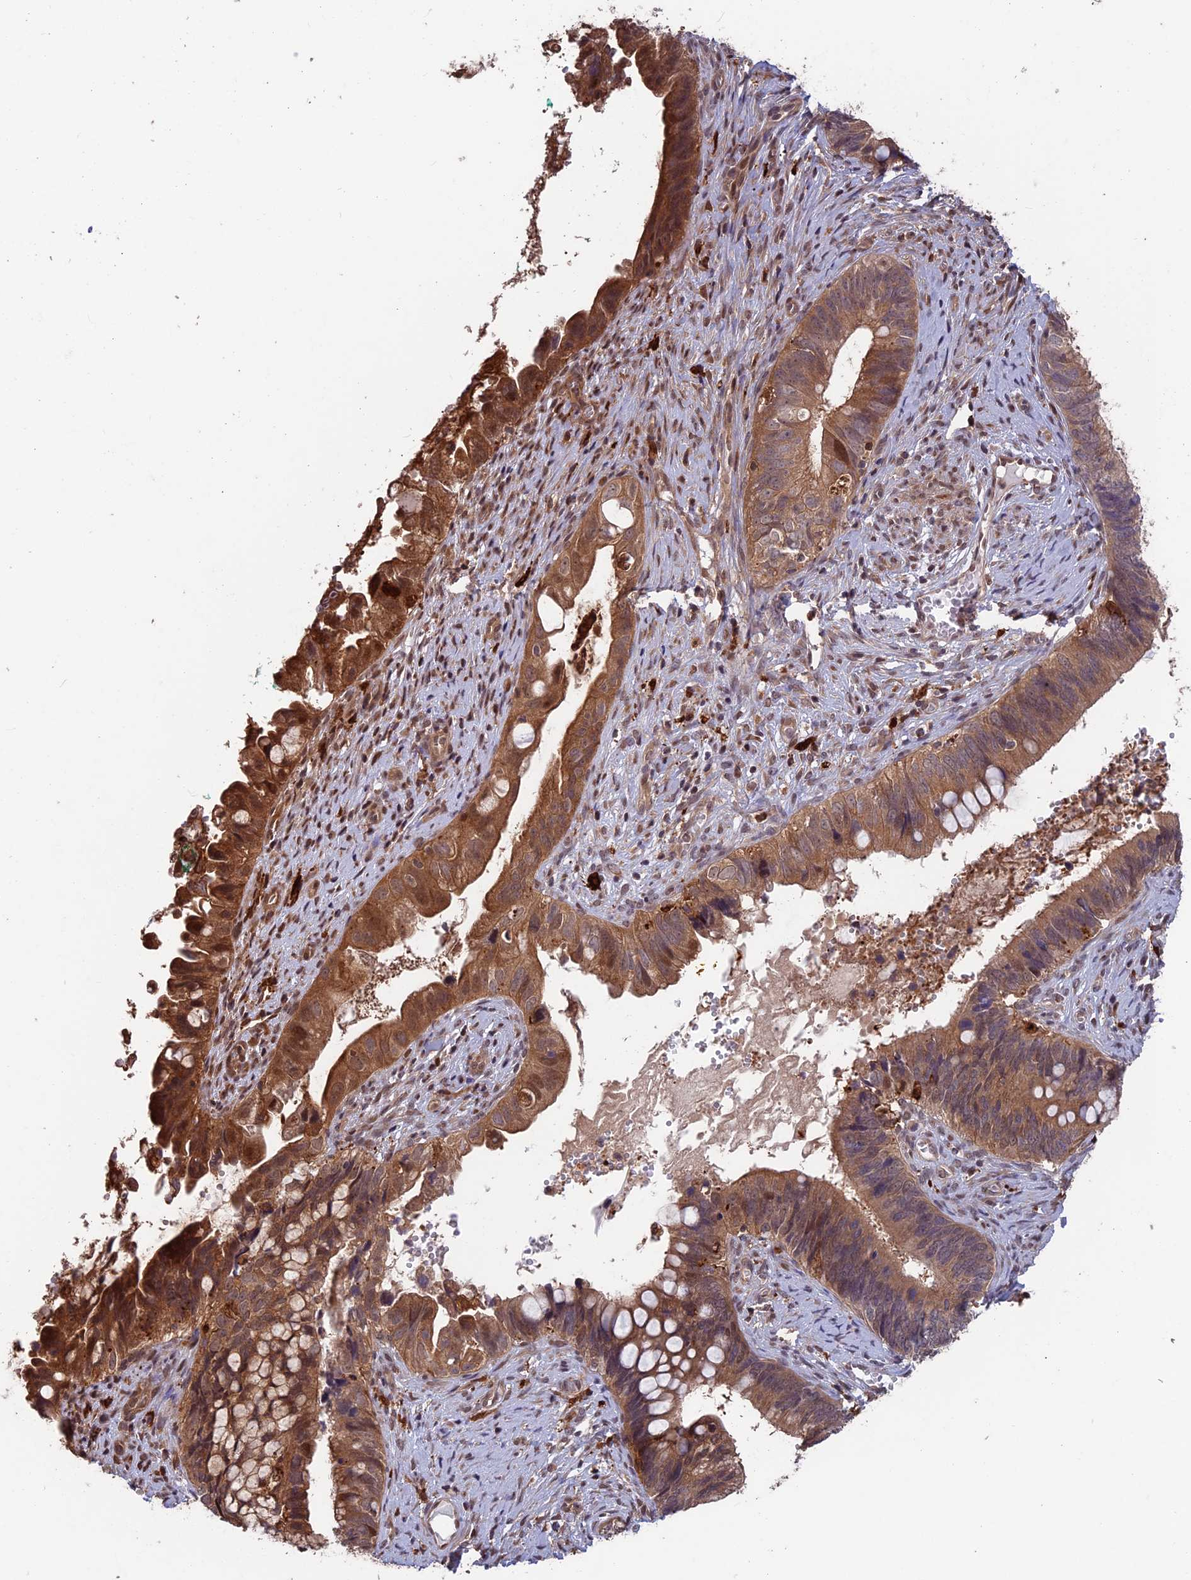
{"staining": {"intensity": "moderate", "quantity": ">75%", "location": "cytoplasmic/membranous,nuclear"}, "tissue": "cervical cancer", "cell_type": "Tumor cells", "image_type": "cancer", "snomed": [{"axis": "morphology", "description": "Adenocarcinoma, NOS"}, {"axis": "topography", "description": "Cervix"}], "caption": "Human cervical cancer stained with a brown dye exhibits moderate cytoplasmic/membranous and nuclear positive staining in about >75% of tumor cells.", "gene": "MAST2", "patient": {"sex": "female", "age": 42}}